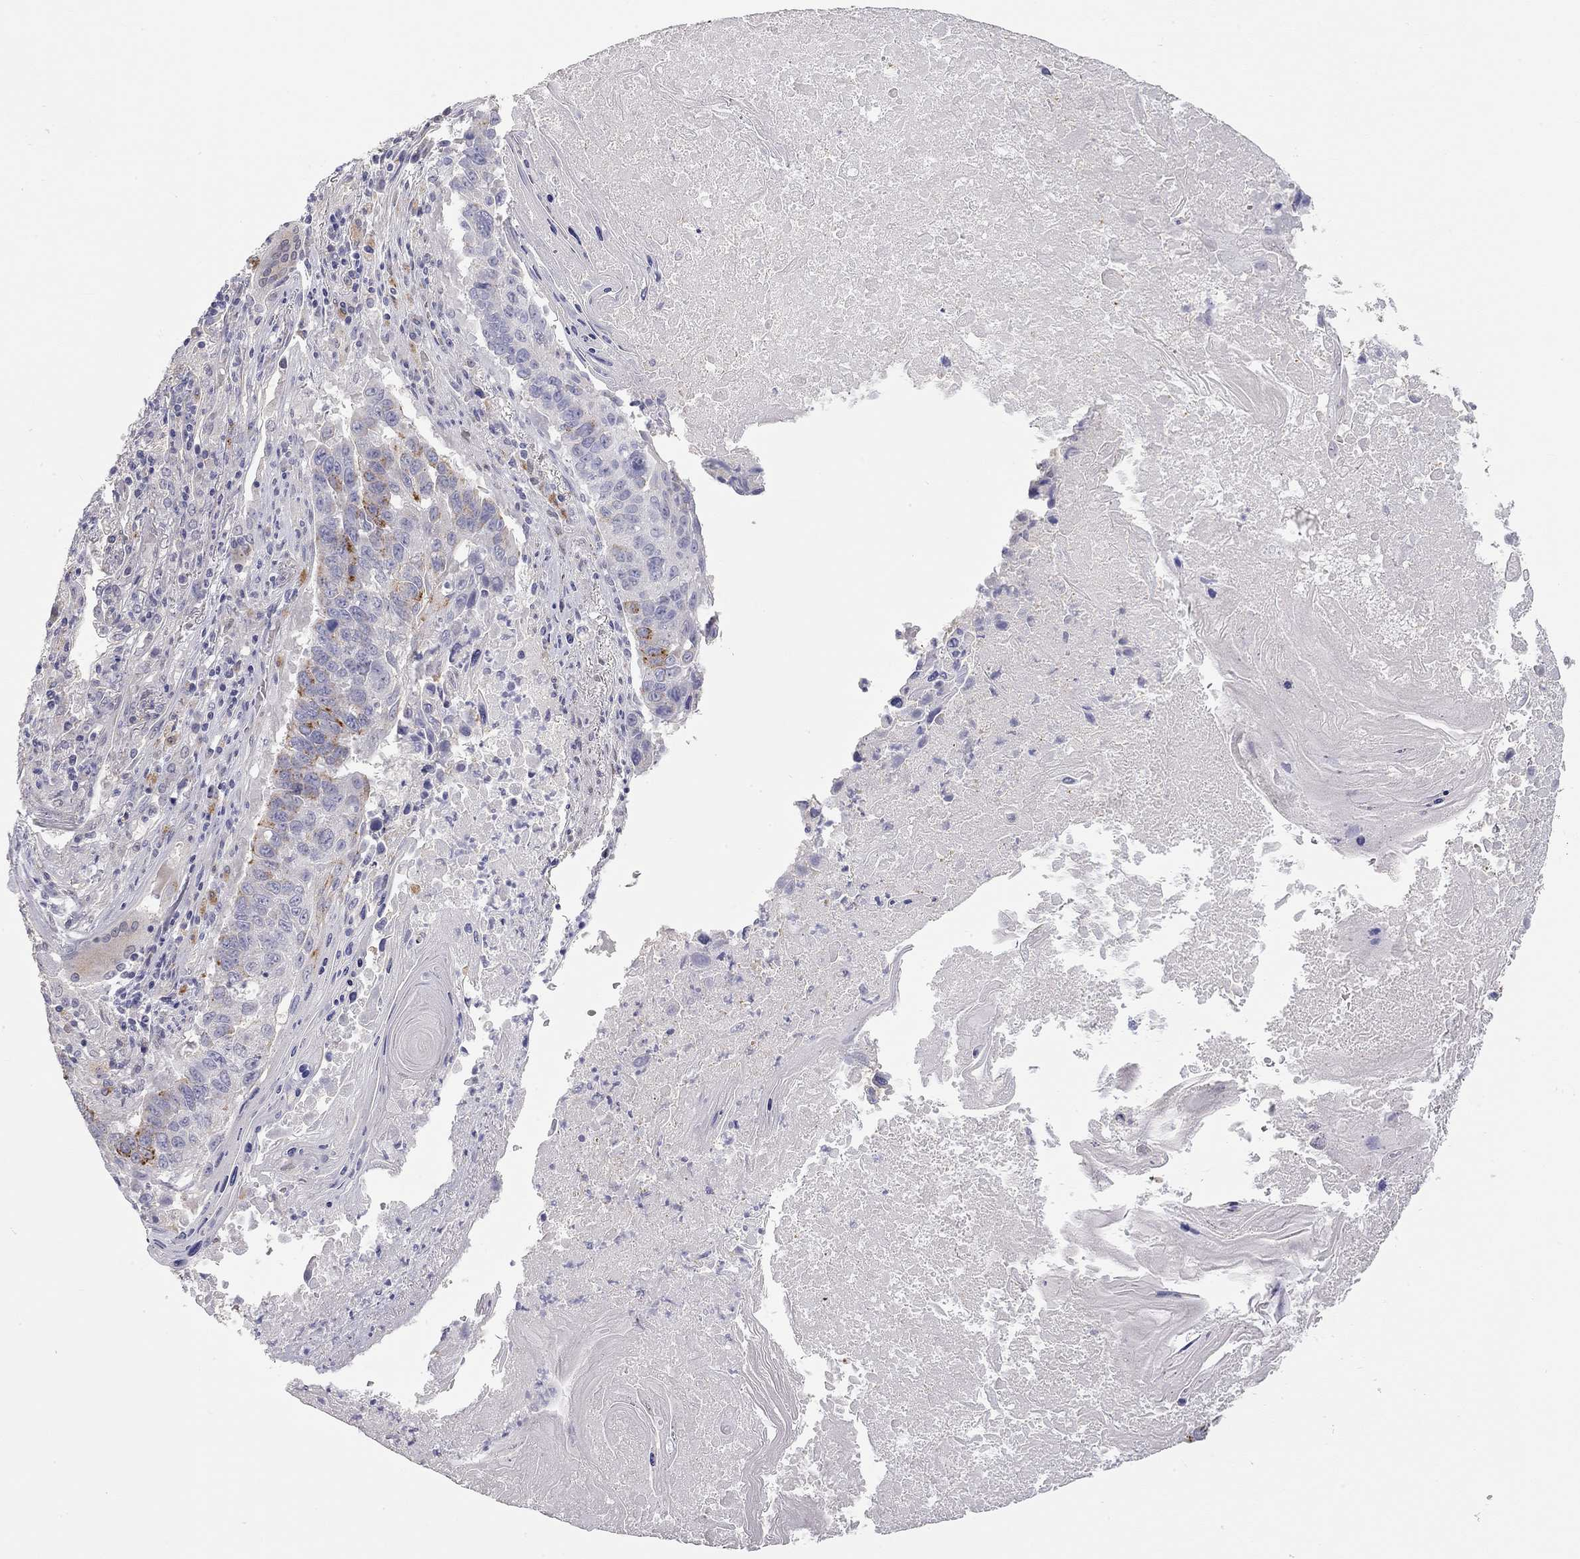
{"staining": {"intensity": "negative", "quantity": "none", "location": "none"}, "tissue": "lung cancer", "cell_type": "Tumor cells", "image_type": "cancer", "snomed": [{"axis": "morphology", "description": "Squamous cell carcinoma, NOS"}, {"axis": "topography", "description": "Lung"}], "caption": "Immunohistochemistry (IHC) of lung cancer (squamous cell carcinoma) shows no staining in tumor cells.", "gene": "PAPSS2", "patient": {"sex": "male", "age": 73}}